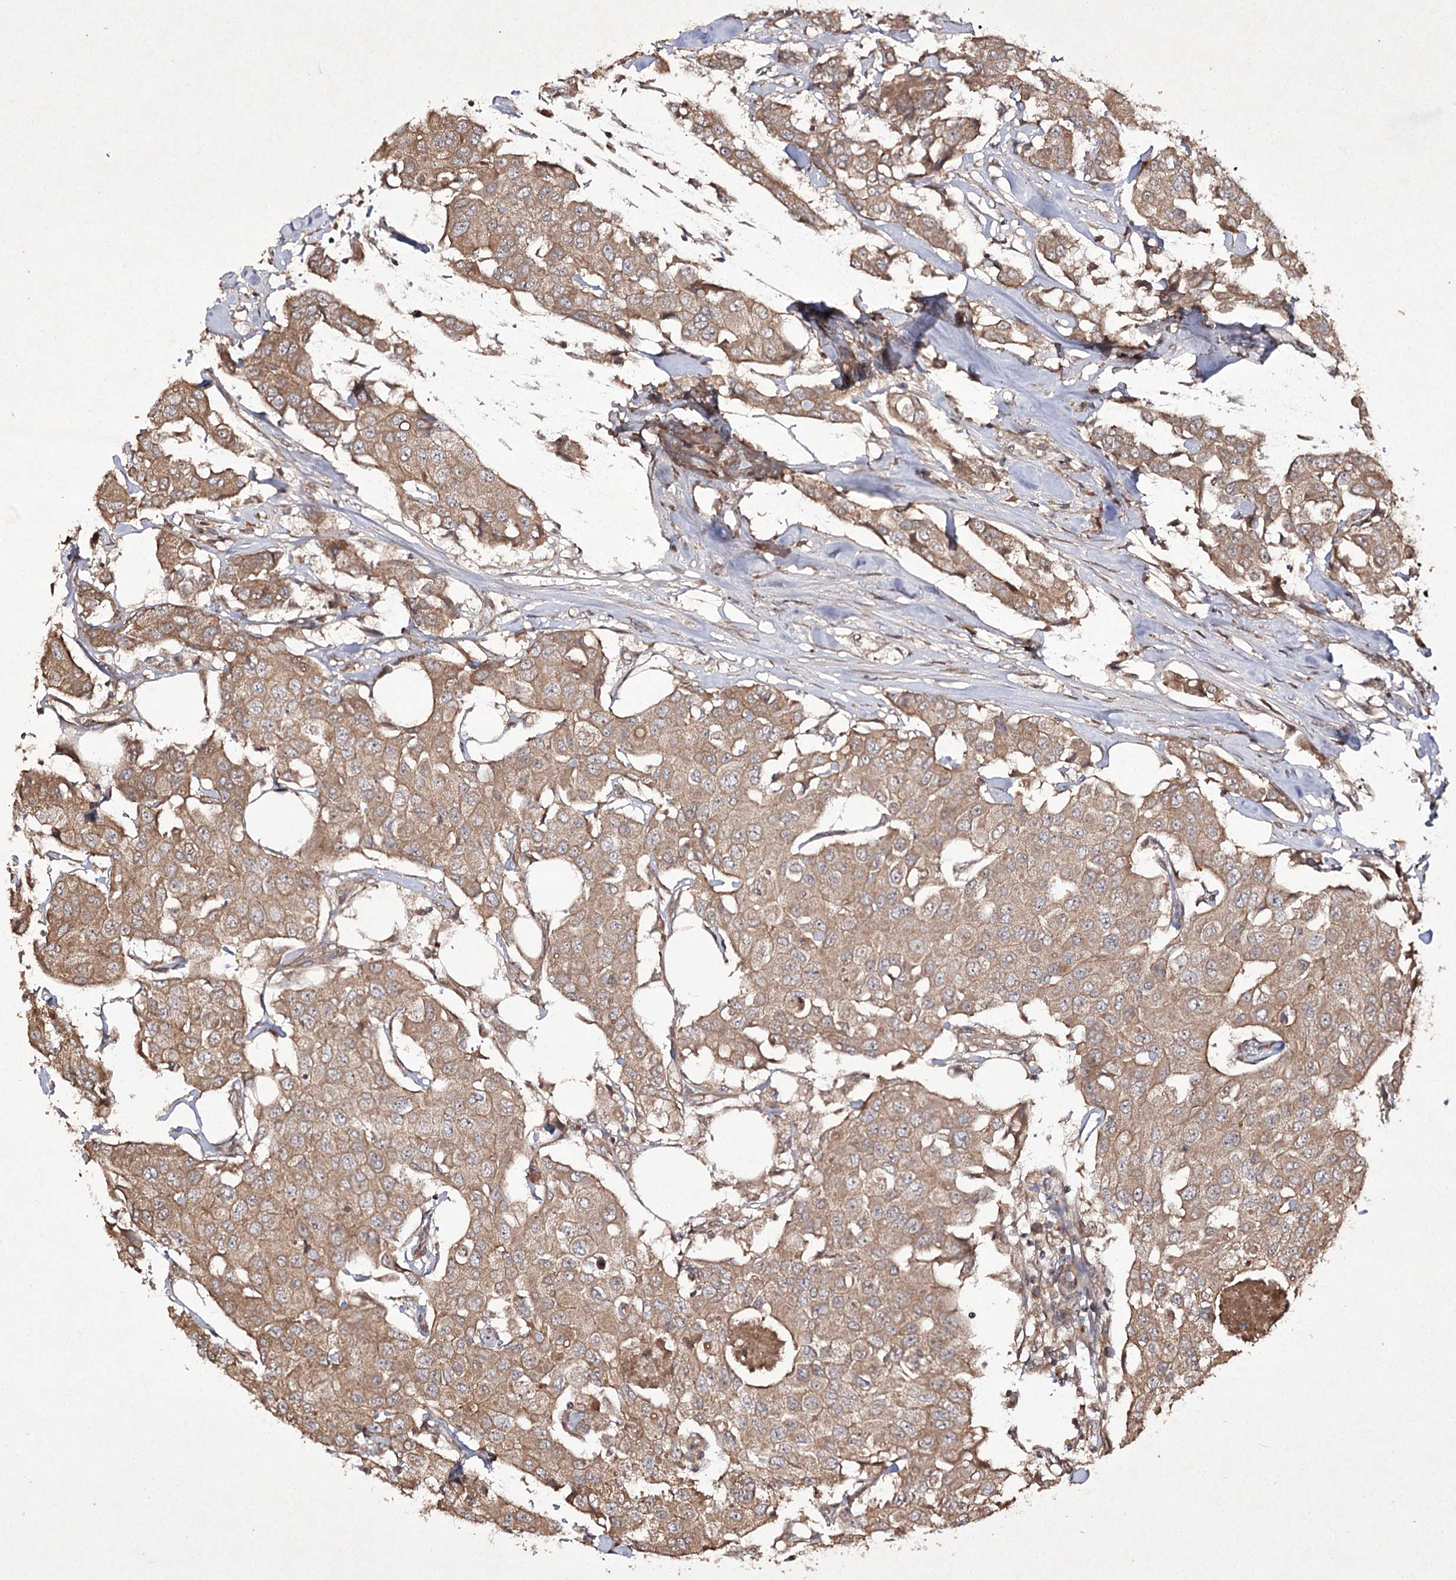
{"staining": {"intensity": "moderate", "quantity": ">75%", "location": "cytoplasmic/membranous"}, "tissue": "breast cancer", "cell_type": "Tumor cells", "image_type": "cancer", "snomed": [{"axis": "morphology", "description": "Duct carcinoma"}, {"axis": "topography", "description": "Breast"}], "caption": "A photomicrograph of infiltrating ductal carcinoma (breast) stained for a protein shows moderate cytoplasmic/membranous brown staining in tumor cells. Nuclei are stained in blue.", "gene": "FANCL", "patient": {"sex": "female", "age": 80}}